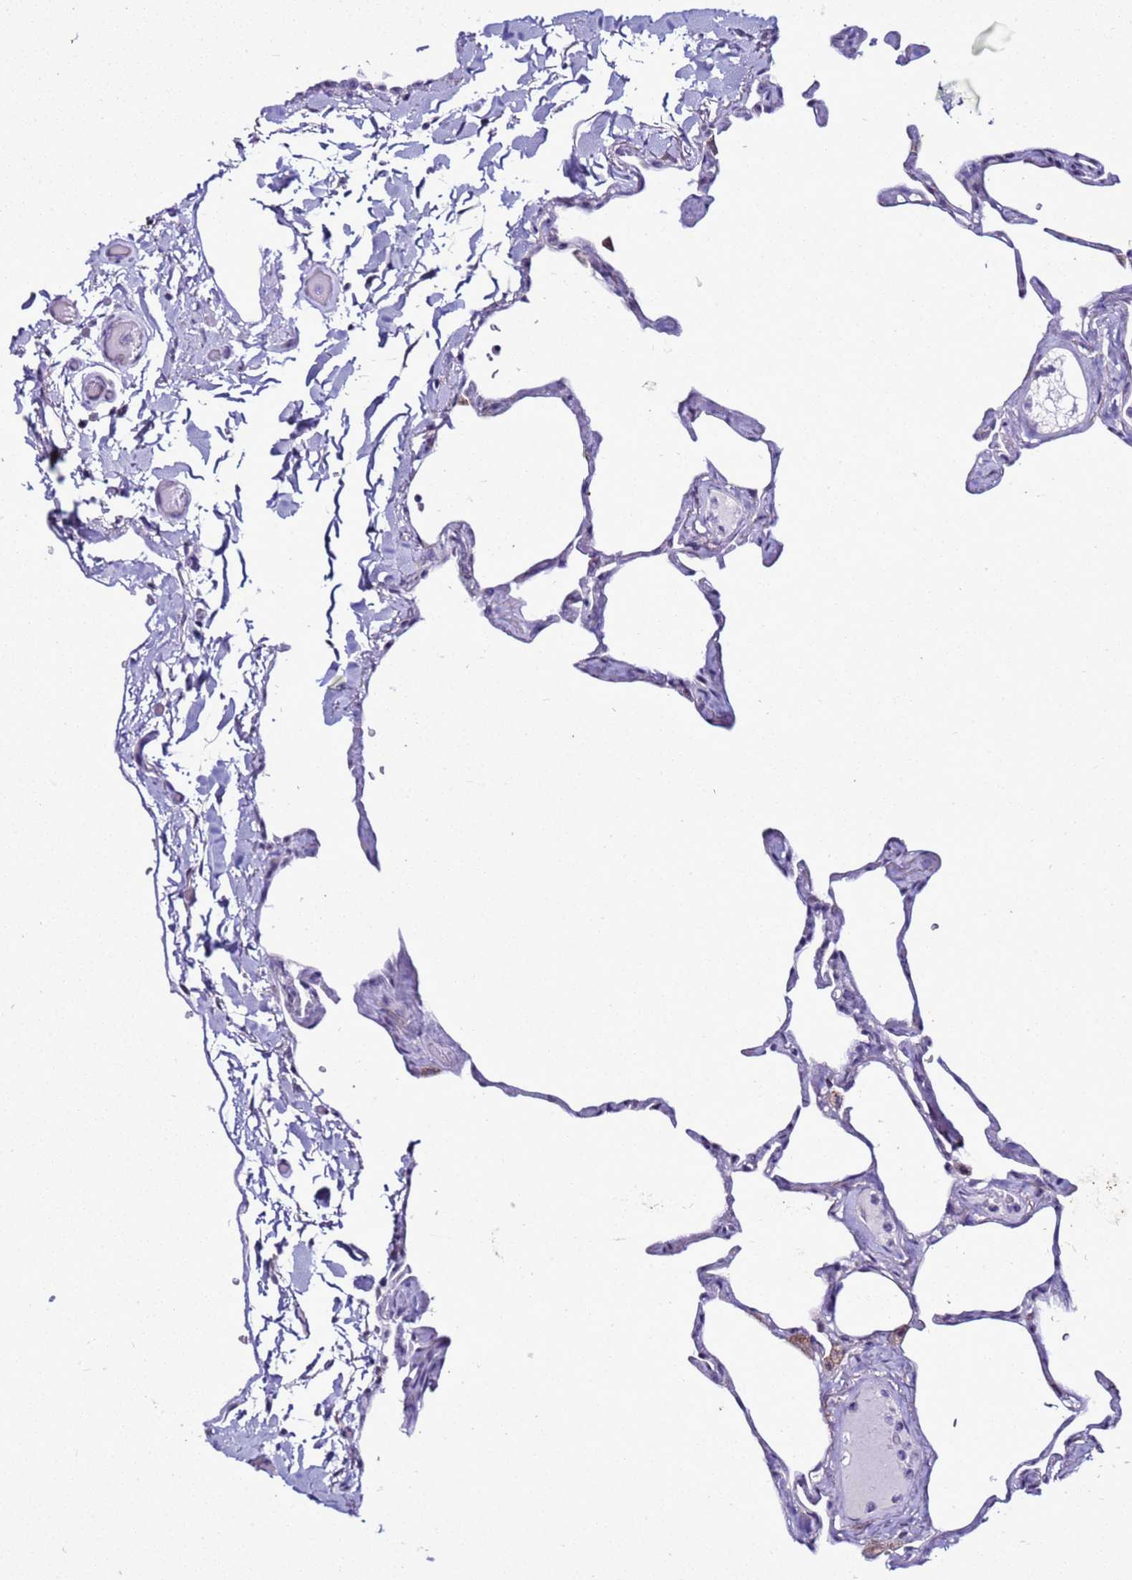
{"staining": {"intensity": "negative", "quantity": "none", "location": "none"}, "tissue": "lung", "cell_type": "Alveolar cells", "image_type": "normal", "snomed": [{"axis": "morphology", "description": "Normal tissue, NOS"}, {"axis": "topography", "description": "Lung"}], "caption": "The photomicrograph exhibits no staining of alveolar cells in unremarkable lung. The staining was performed using DAB to visualize the protein expression in brown, while the nuclei were stained in blue with hematoxylin (Magnification: 20x).", "gene": "LRRC10B", "patient": {"sex": "male", "age": 65}}